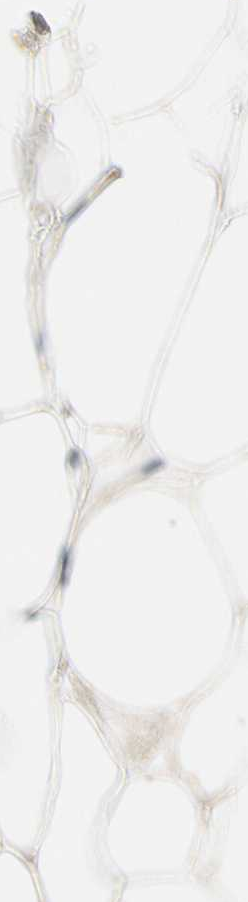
{"staining": {"intensity": "weak", "quantity": ">75%", "location": "cytoplasmic/membranous"}, "tissue": "adipose tissue", "cell_type": "Adipocytes", "image_type": "normal", "snomed": [{"axis": "morphology", "description": "Normal tissue, NOS"}, {"axis": "morphology", "description": "Duct carcinoma"}, {"axis": "topography", "description": "Breast"}, {"axis": "topography", "description": "Adipose tissue"}], "caption": "A low amount of weak cytoplasmic/membranous staining is appreciated in approximately >75% of adipocytes in normal adipose tissue.", "gene": "PIP5K1B", "patient": {"sex": "female", "age": 37}}